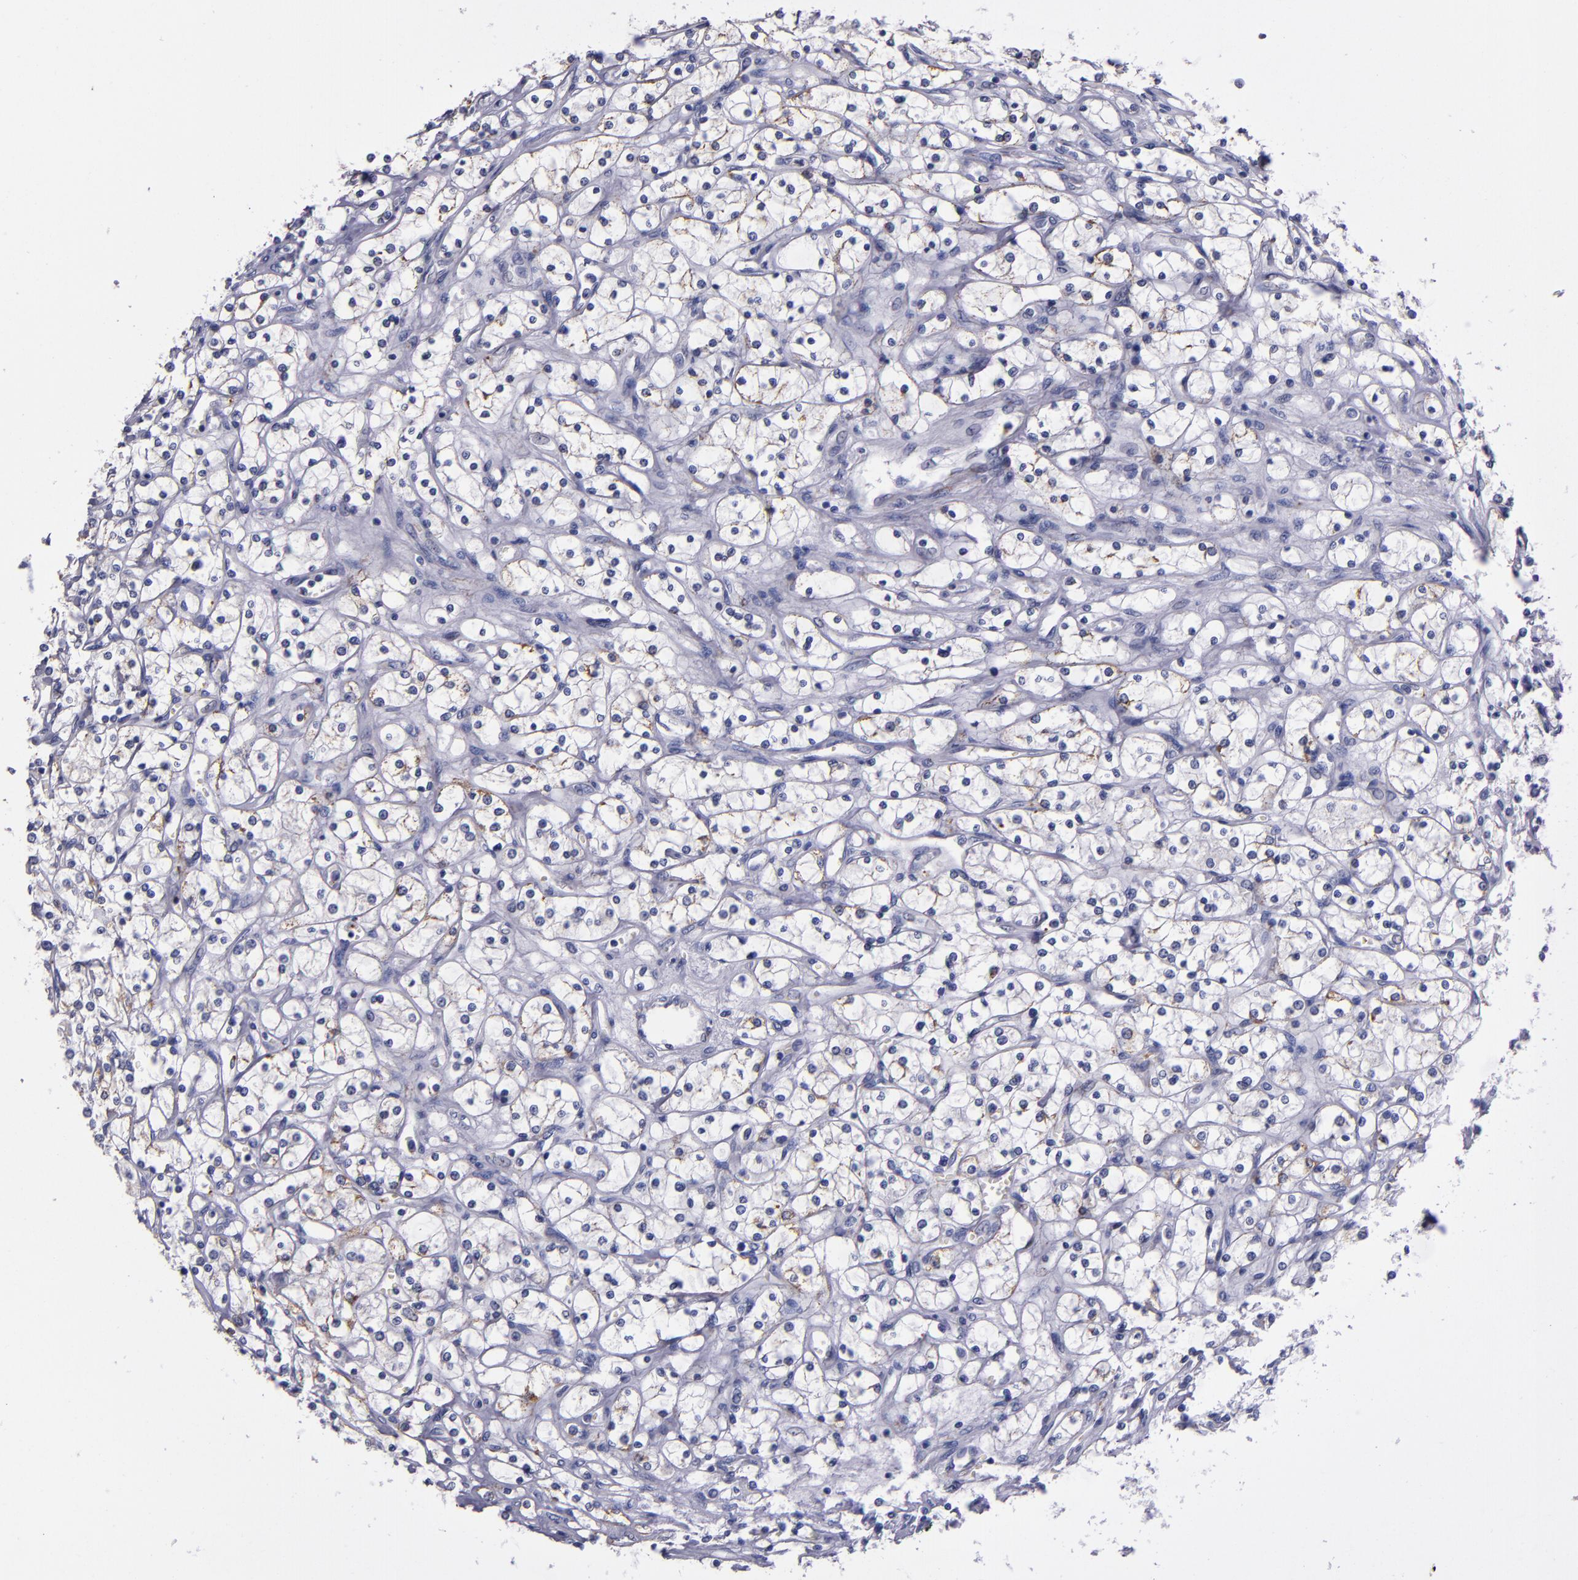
{"staining": {"intensity": "moderate", "quantity": "<25%", "location": "cytoplasmic/membranous"}, "tissue": "renal cancer", "cell_type": "Tumor cells", "image_type": "cancer", "snomed": [{"axis": "morphology", "description": "Adenocarcinoma, NOS"}, {"axis": "topography", "description": "Kidney"}], "caption": "Immunohistochemistry (IHC) micrograph of human renal adenocarcinoma stained for a protein (brown), which demonstrates low levels of moderate cytoplasmic/membranous staining in approximately <25% of tumor cells.", "gene": "RAB41", "patient": {"sex": "male", "age": 61}}